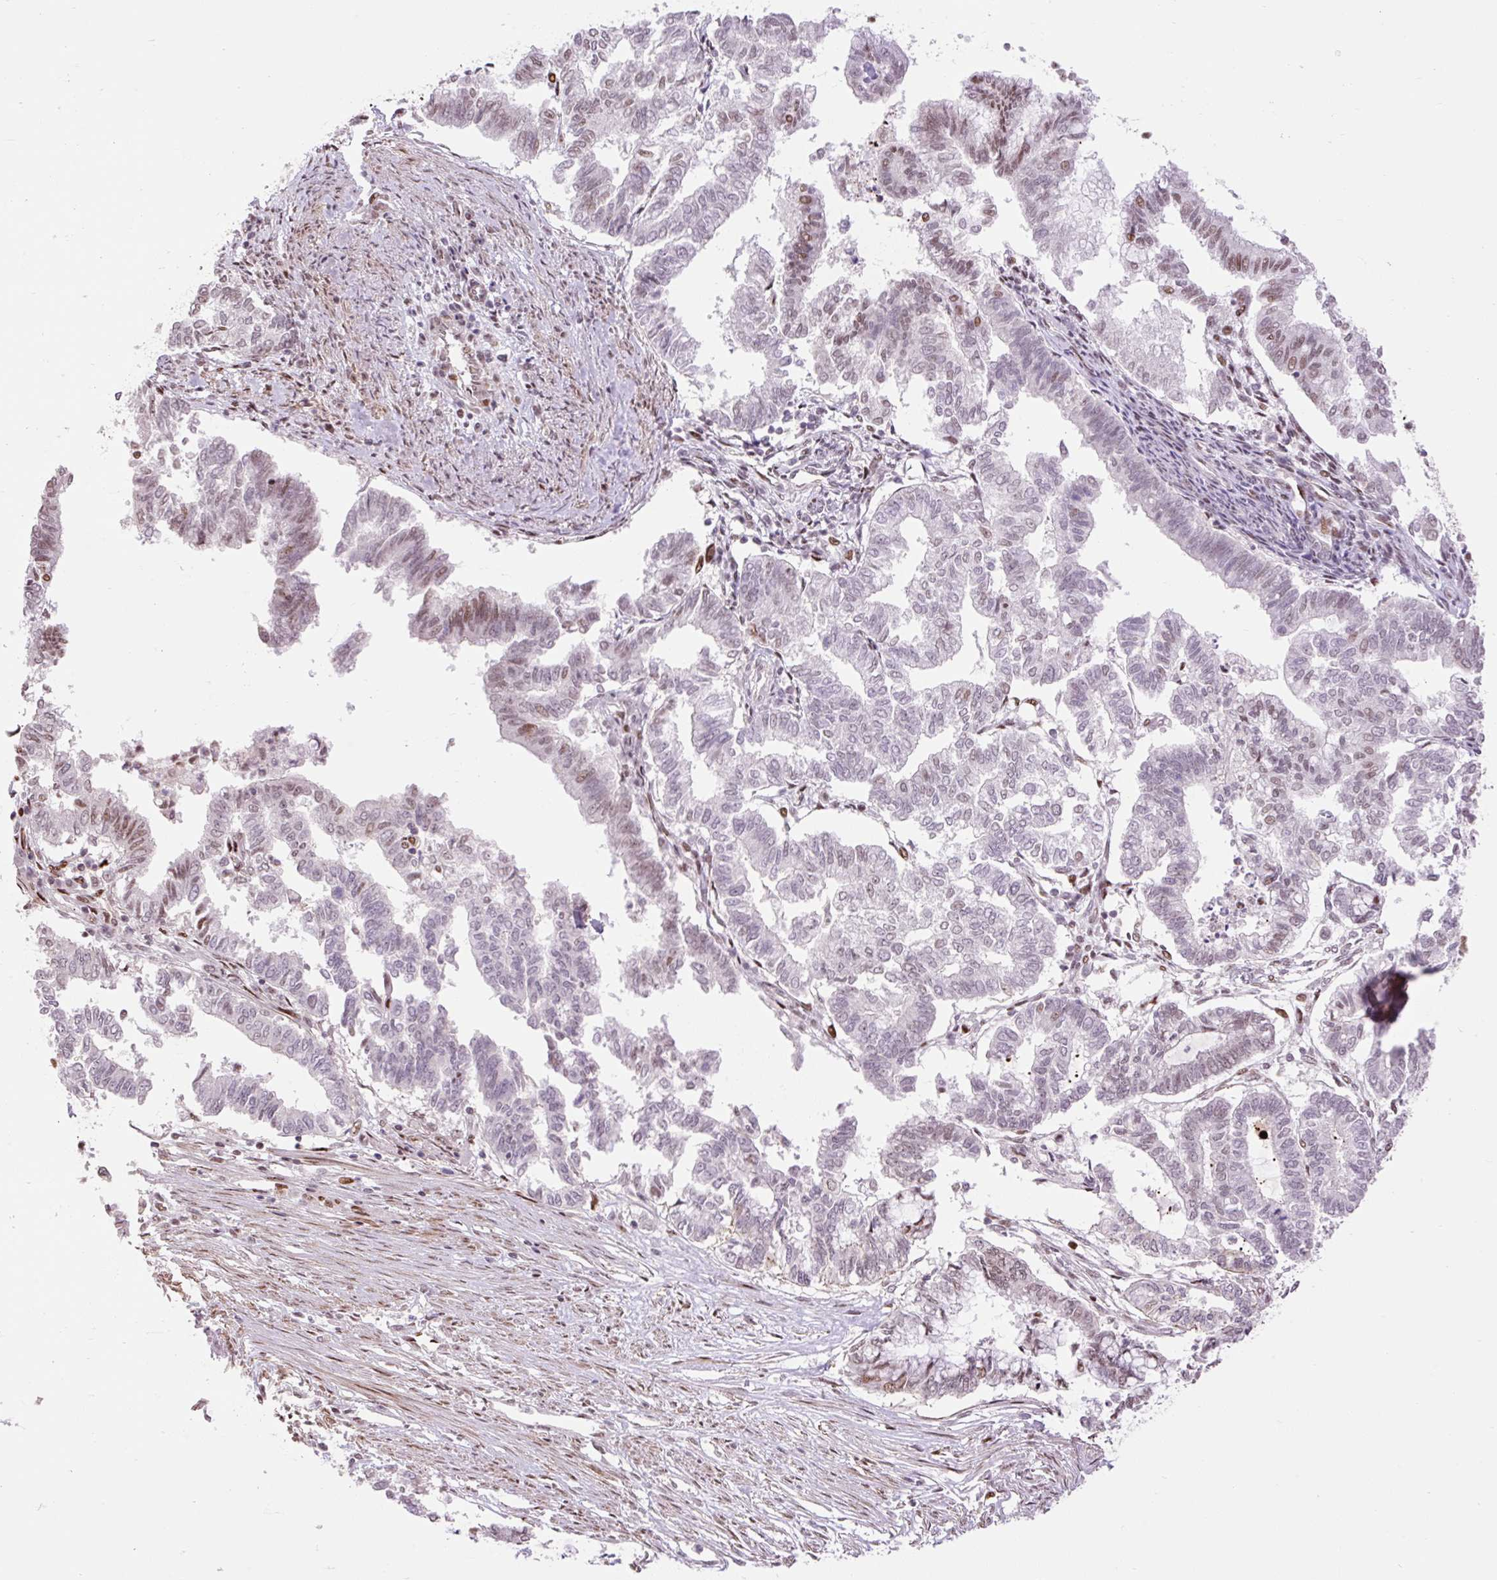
{"staining": {"intensity": "moderate", "quantity": "<25%", "location": "nuclear"}, "tissue": "endometrial cancer", "cell_type": "Tumor cells", "image_type": "cancer", "snomed": [{"axis": "morphology", "description": "Adenocarcinoma, NOS"}, {"axis": "topography", "description": "Endometrium"}], "caption": "Endometrial adenocarcinoma tissue reveals moderate nuclear staining in about <25% of tumor cells (IHC, brightfield microscopy, high magnification).", "gene": "RIPPLY3", "patient": {"sex": "female", "age": 79}}